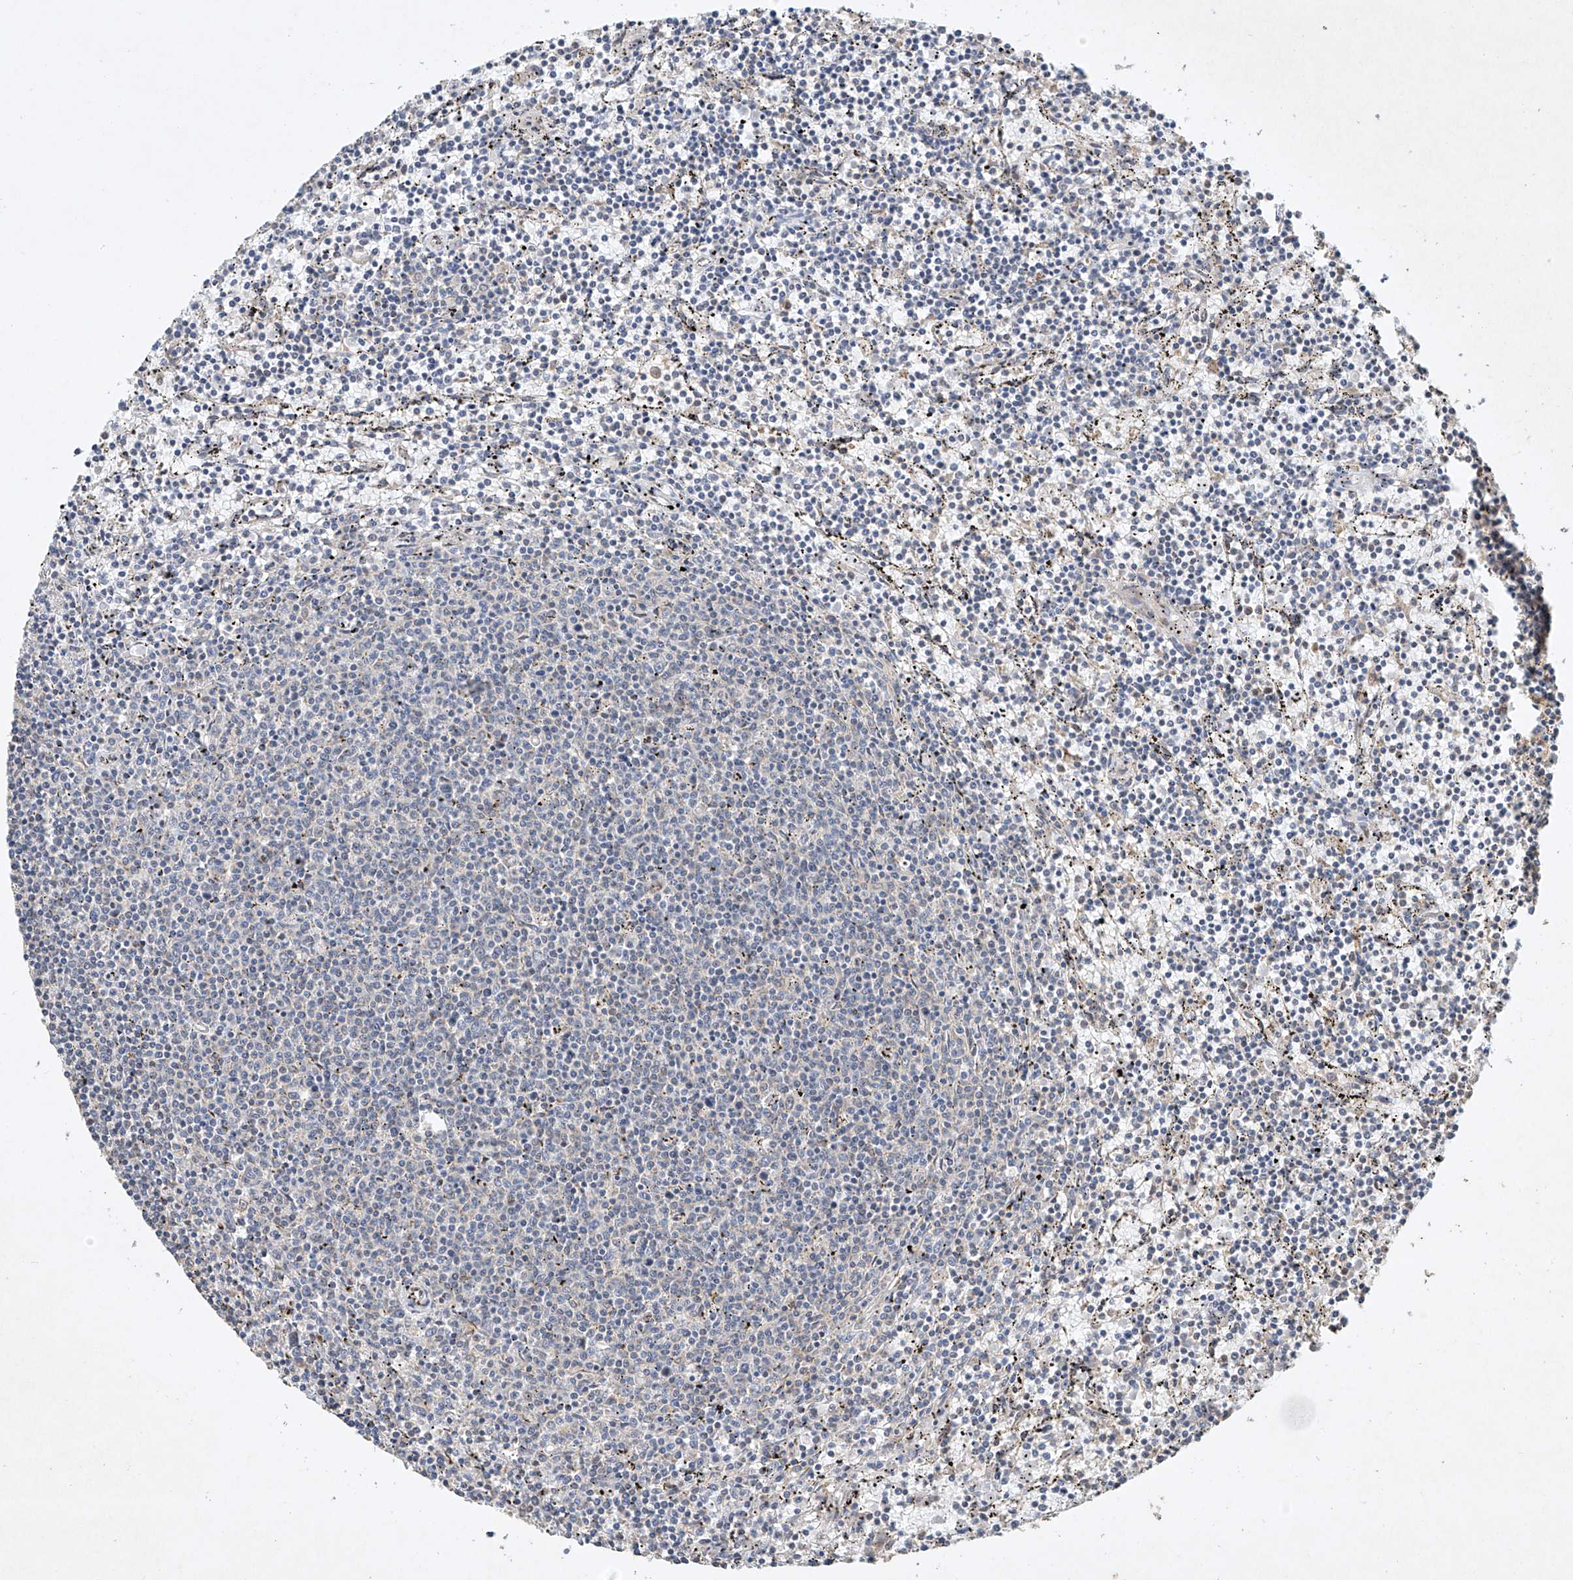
{"staining": {"intensity": "negative", "quantity": "none", "location": "none"}, "tissue": "lymphoma", "cell_type": "Tumor cells", "image_type": "cancer", "snomed": [{"axis": "morphology", "description": "Malignant lymphoma, non-Hodgkin's type, Low grade"}, {"axis": "topography", "description": "Spleen"}], "caption": "The immunohistochemistry histopathology image has no significant staining in tumor cells of low-grade malignant lymphoma, non-Hodgkin's type tissue.", "gene": "SEMA3B", "patient": {"sex": "female", "age": 50}}